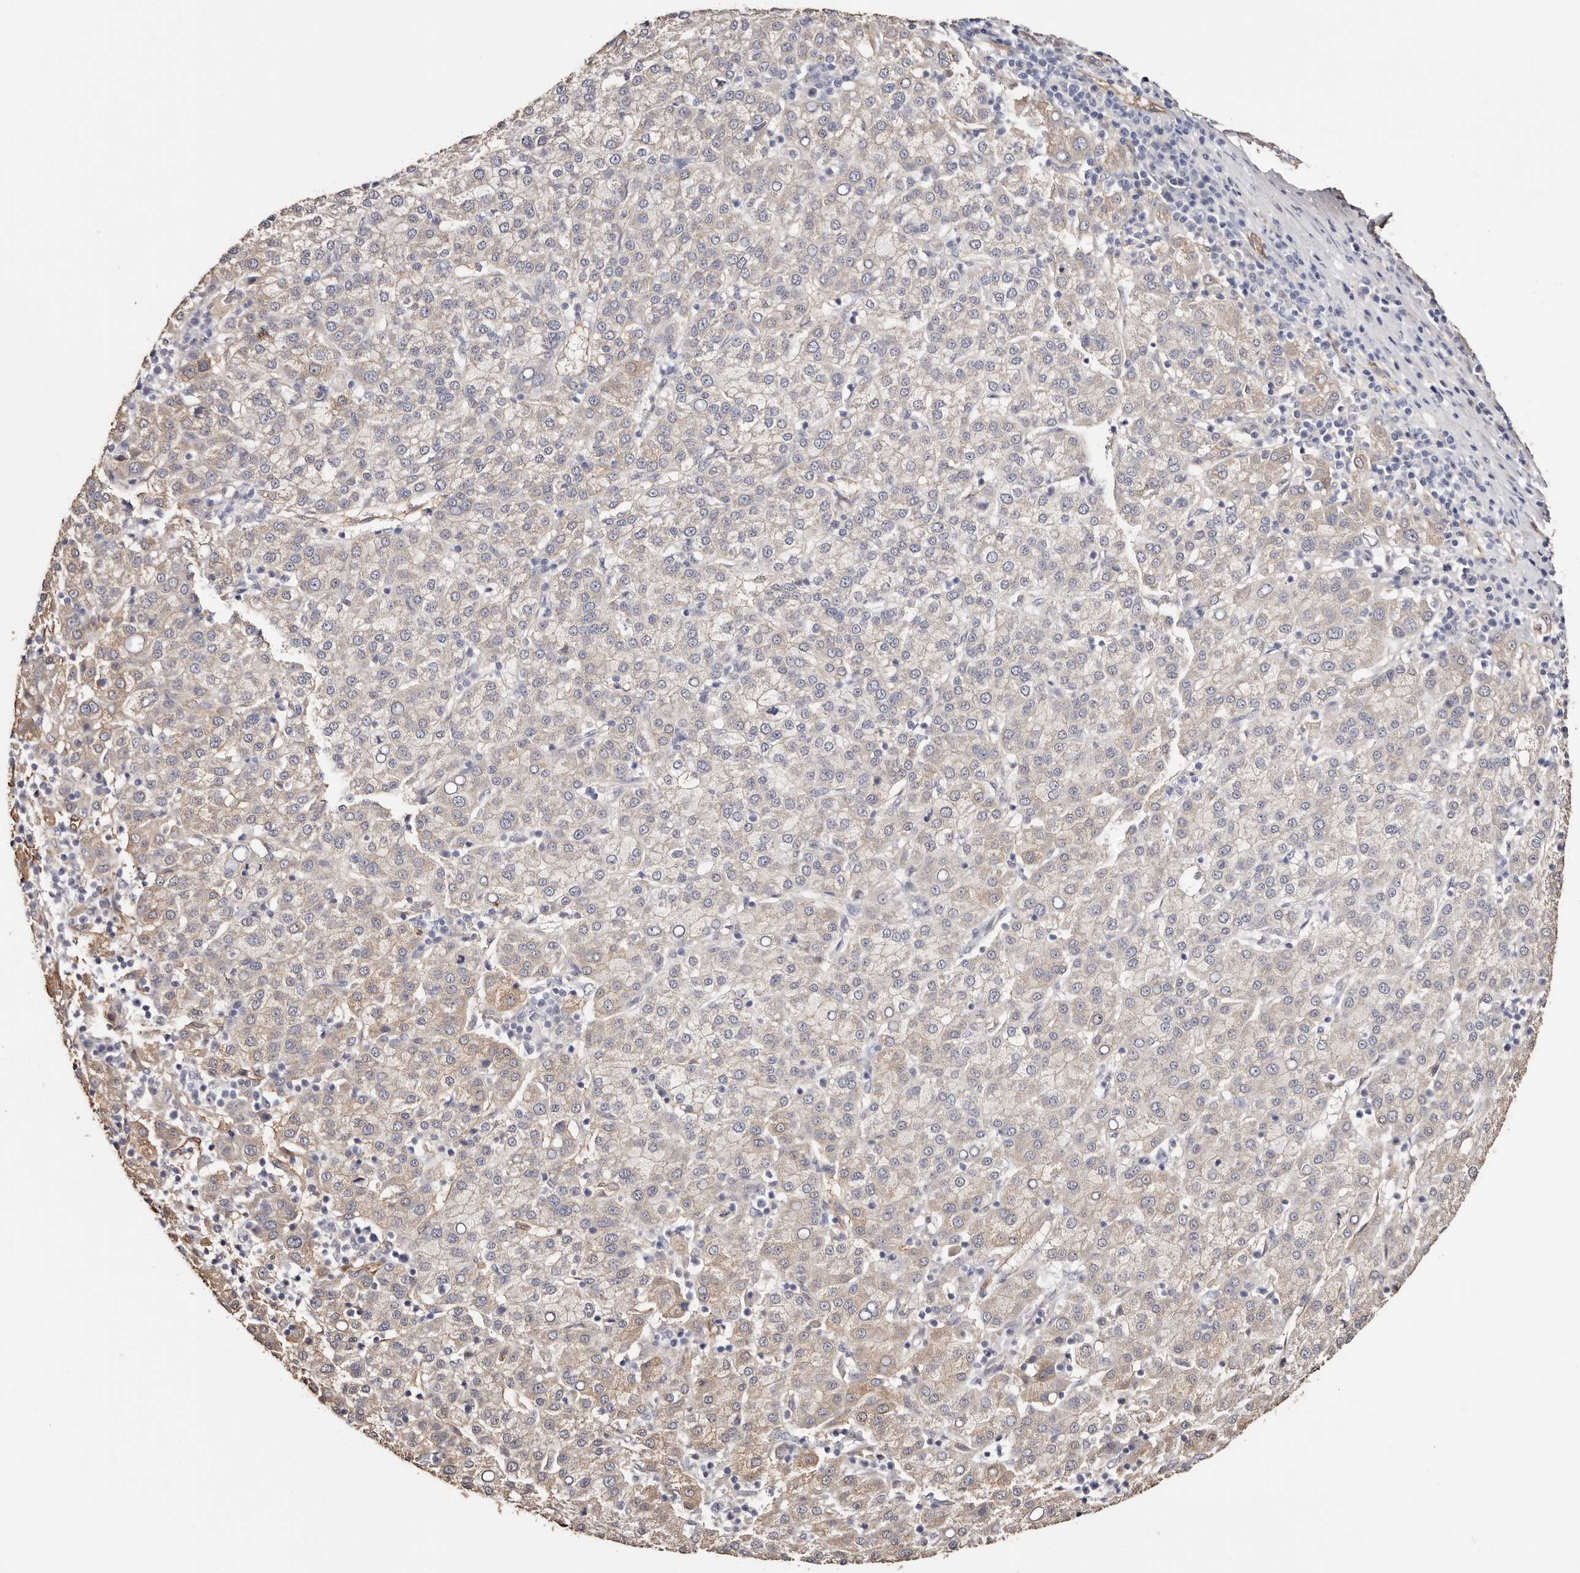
{"staining": {"intensity": "negative", "quantity": "none", "location": "none"}, "tissue": "liver cancer", "cell_type": "Tumor cells", "image_type": "cancer", "snomed": [{"axis": "morphology", "description": "Carcinoma, Hepatocellular, NOS"}, {"axis": "topography", "description": "Liver"}], "caption": "Human liver cancer (hepatocellular carcinoma) stained for a protein using immunohistochemistry exhibits no positivity in tumor cells.", "gene": "TGM2", "patient": {"sex": "female", "age": 58}}